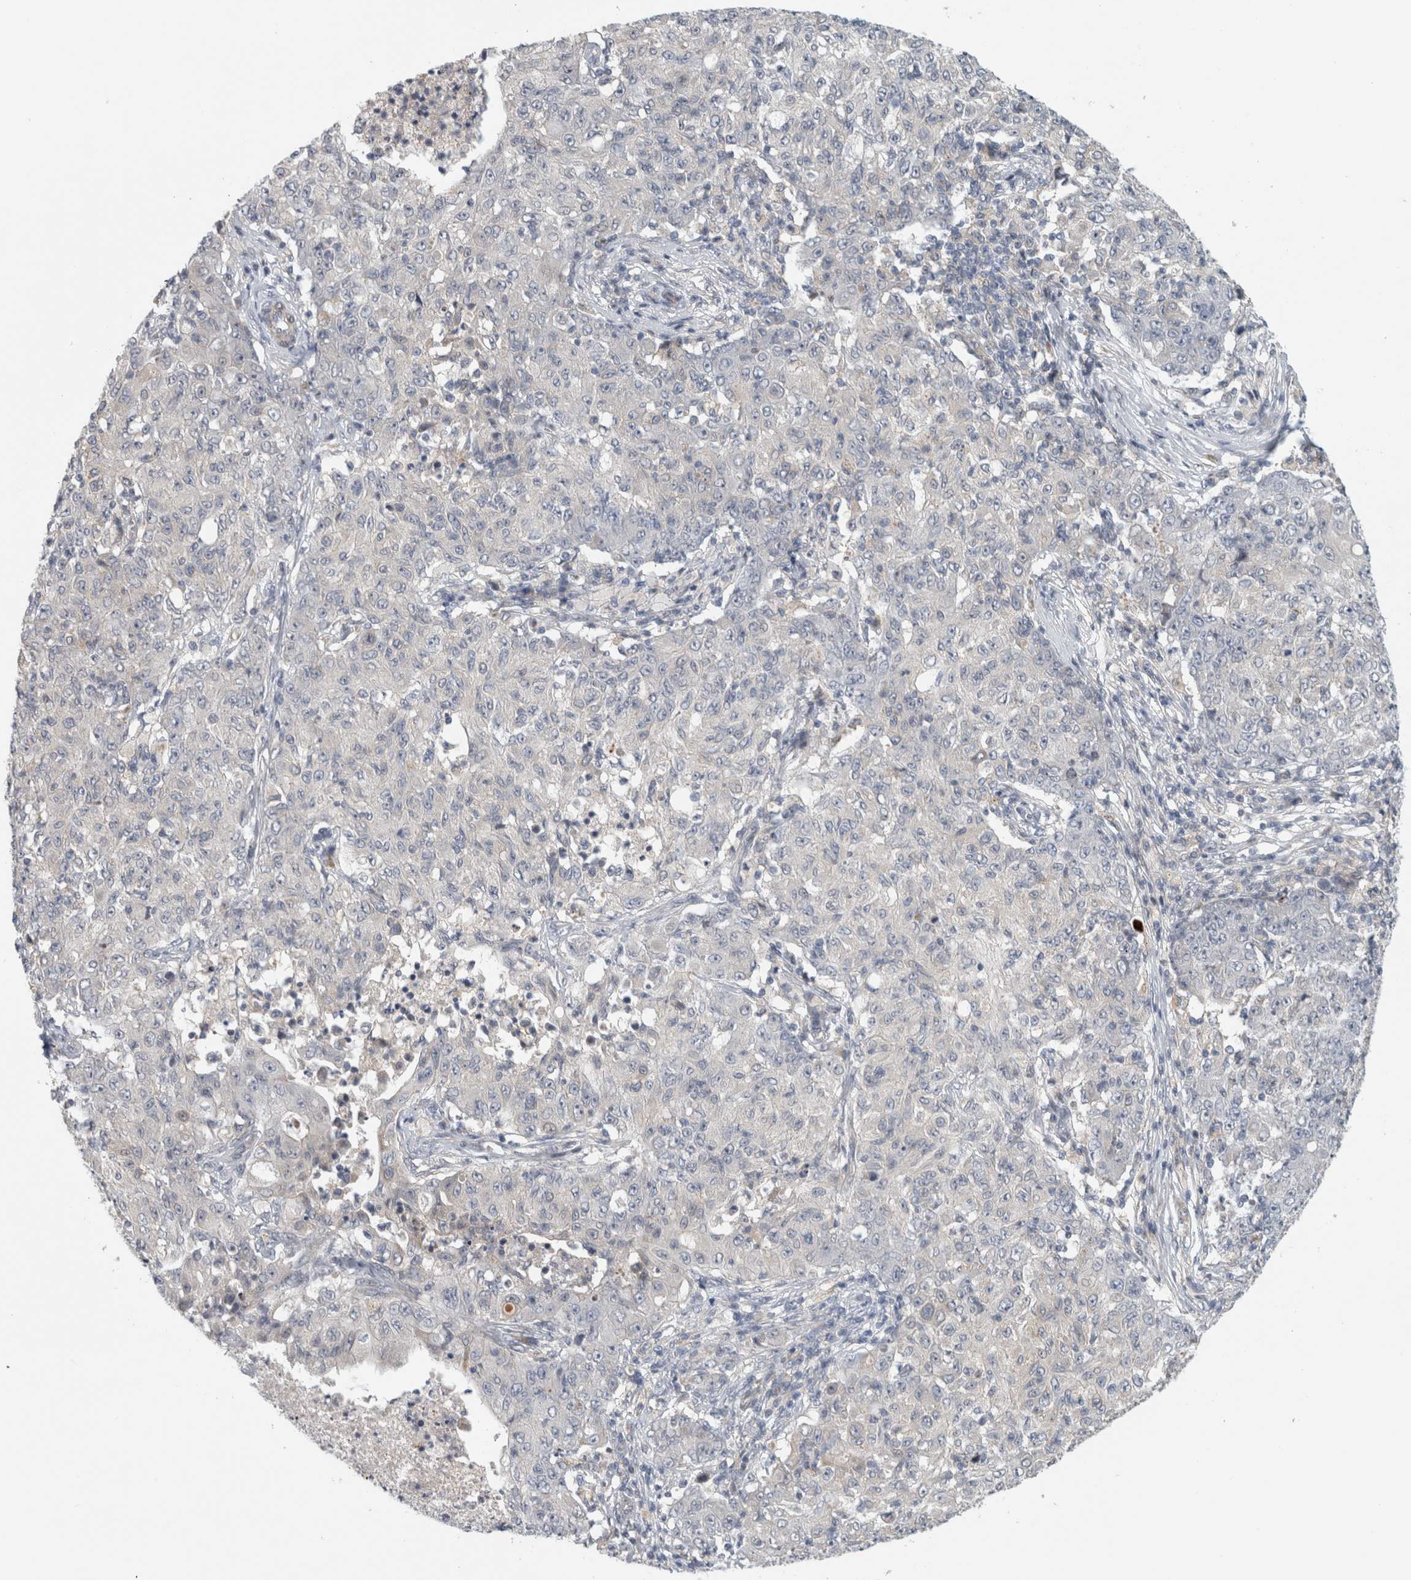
{"staining": {"intensity": "negative", "quantity": "none", "location": "none"}, "tissue": "ovarian cancer", "cell_type": "Tumor cells", "image_type": "cancer", "snomed": [{"axis": "morphology", "description": "Carcinoma, endometroid"}, {"axis": "topography", "description": "Ovary"}], "caption": "Photomicrograph shows no significant protein positivity in tumor cells of ovarian cancer. (DAB immunohistochemistry (IHC) with hematoxylin counter stain).", "gene": "ZNF804B", "patient": {"sex": "female", "age": 42}}